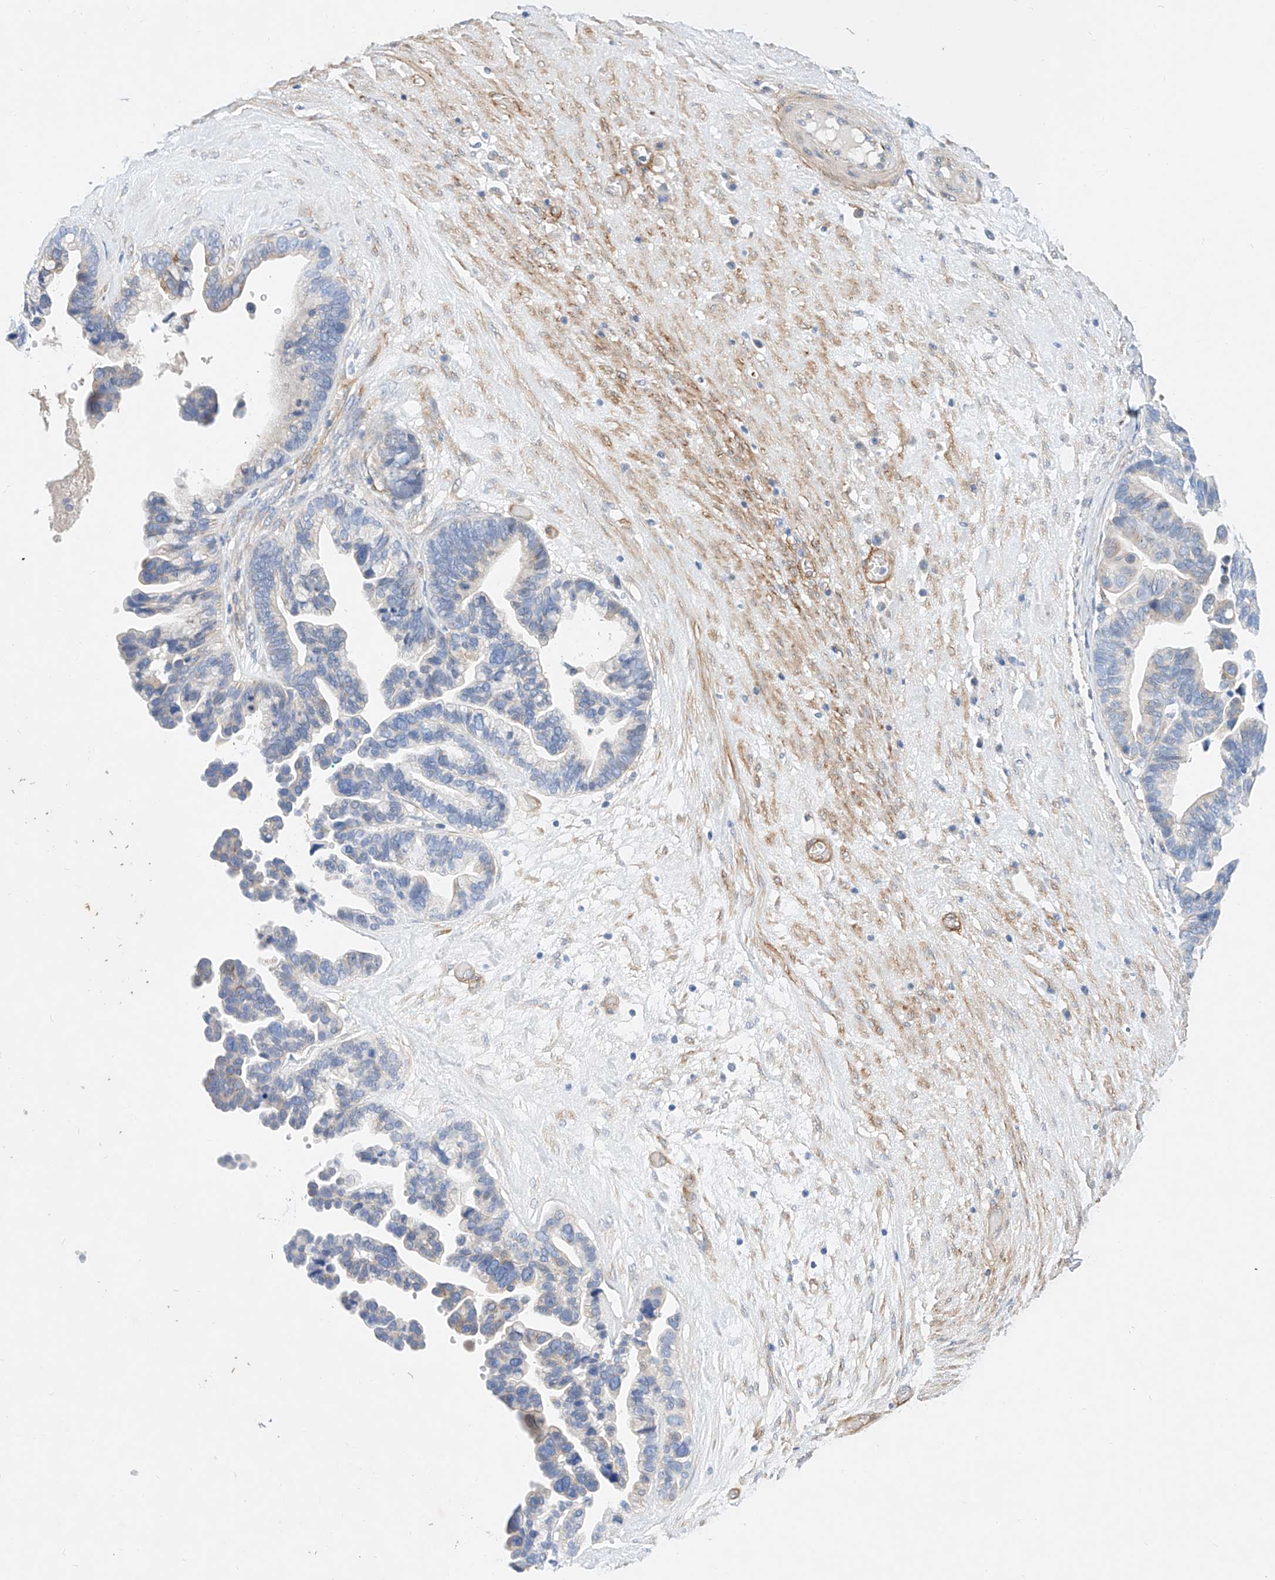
{"staining": {"intensity": "weak", "quantity": "<25%", "location": "cytoplasmic/membranous"}, "tissue": "ovarian cancer", "cell_type": "Tumor cells", "image_type": "cancer", "snomed": [{"axis": "morphology", "description": "Cystadenocarcinoma, serous, NOS"}, {"axis": "topography", "description": "Ovary"}], "caption": "An IHC micrograph of serous cystadenocarcinoma (ovarian) is shown. There is no staining in tumor cells of serous cystadenocarcinoma (ovarian).", "gene": "SBSPON", "patient": {"sex": "female", "age": 56}}